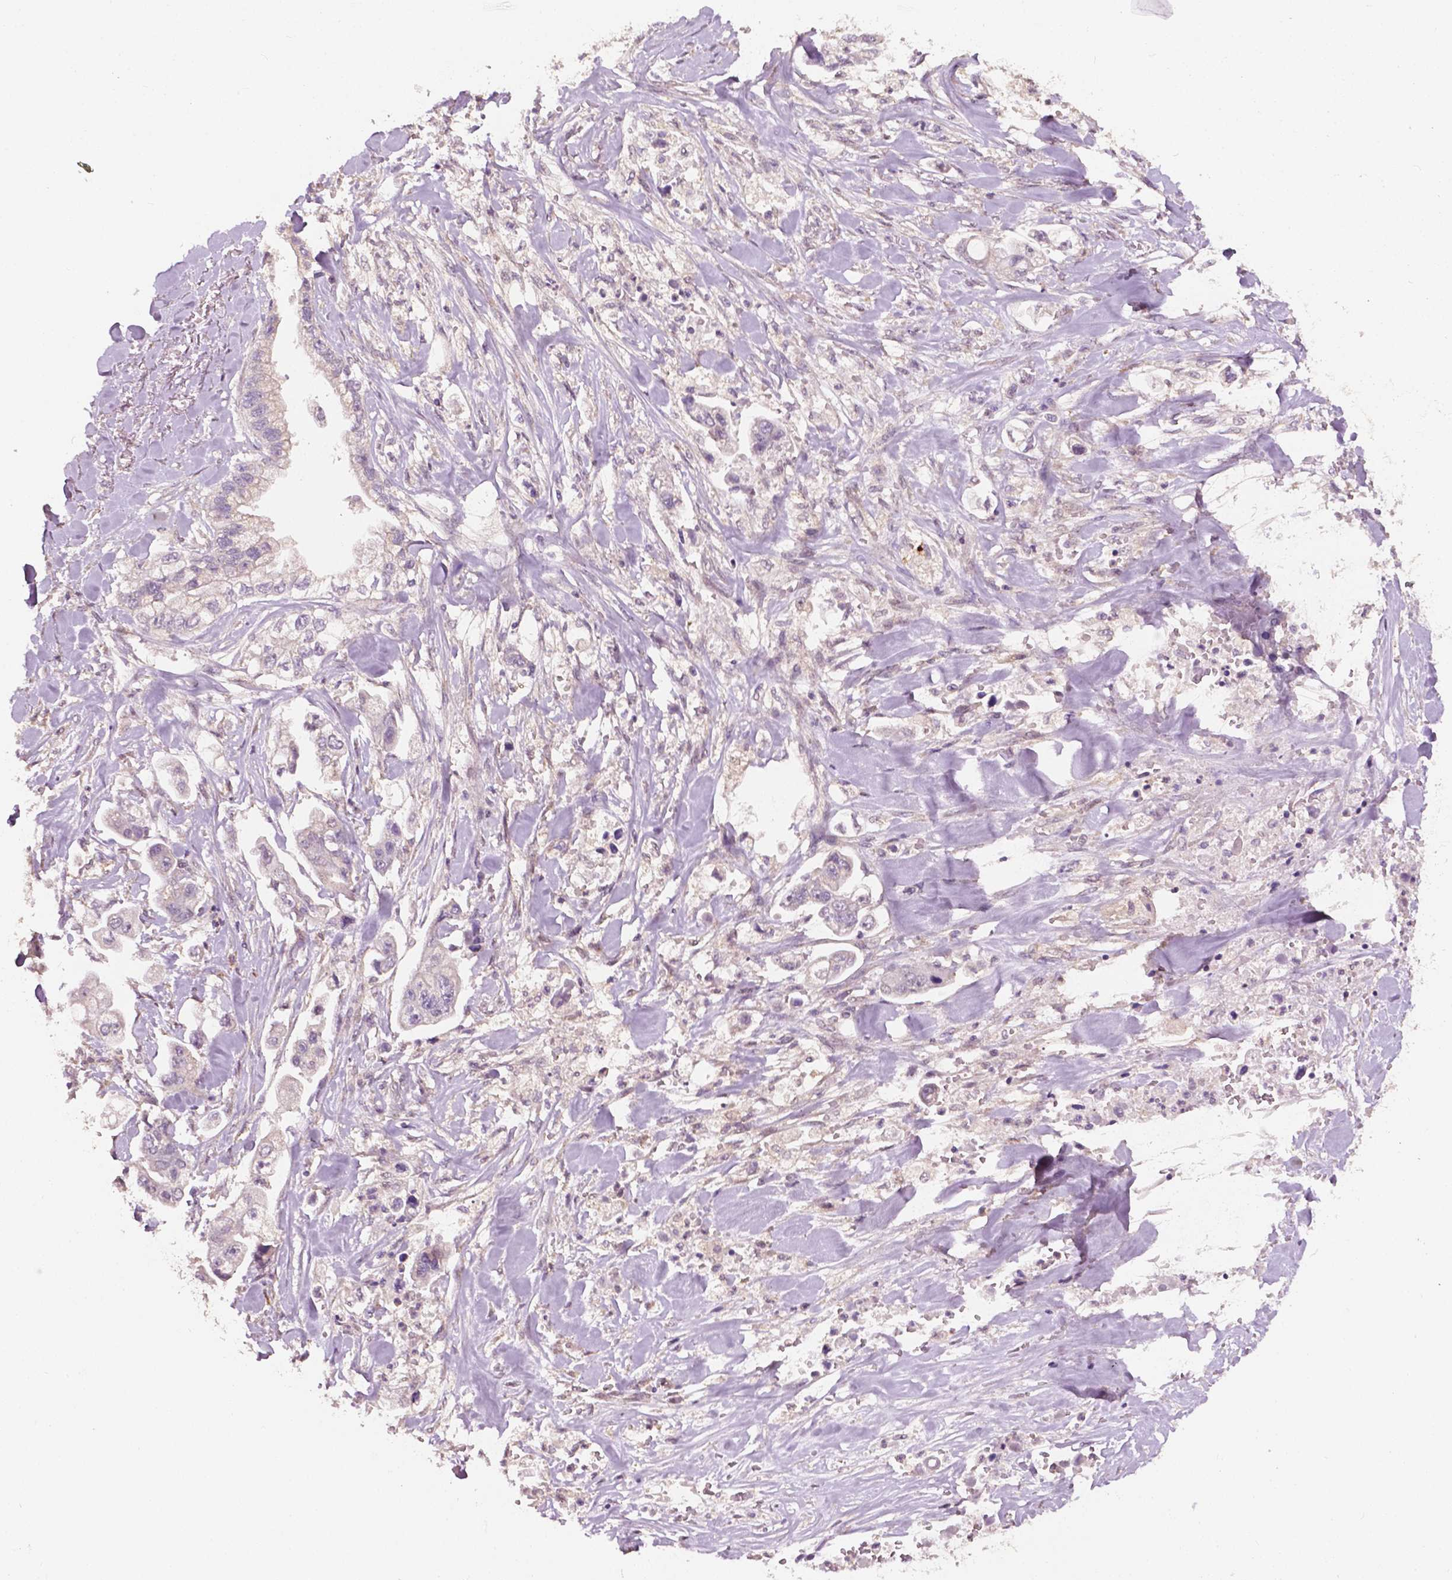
{"staining": {"intensity": "negative", "quantity": "none", "location": "none"}, "tissue": "stomach cancer", "cell_type": "Tumor cells", "image_type": "cancer", "snomed": [{"axis": "morphology", "description": "Adenocarcinoma, NOS"}, {"axis": "topography", "description": "Stomach"}], "caption": "An image of stomach cancer stained for a protein demonstrates no brown staining in tumor cells.", "gene": "EBAG9", "patient": {"sex": "male", "age": 62}}